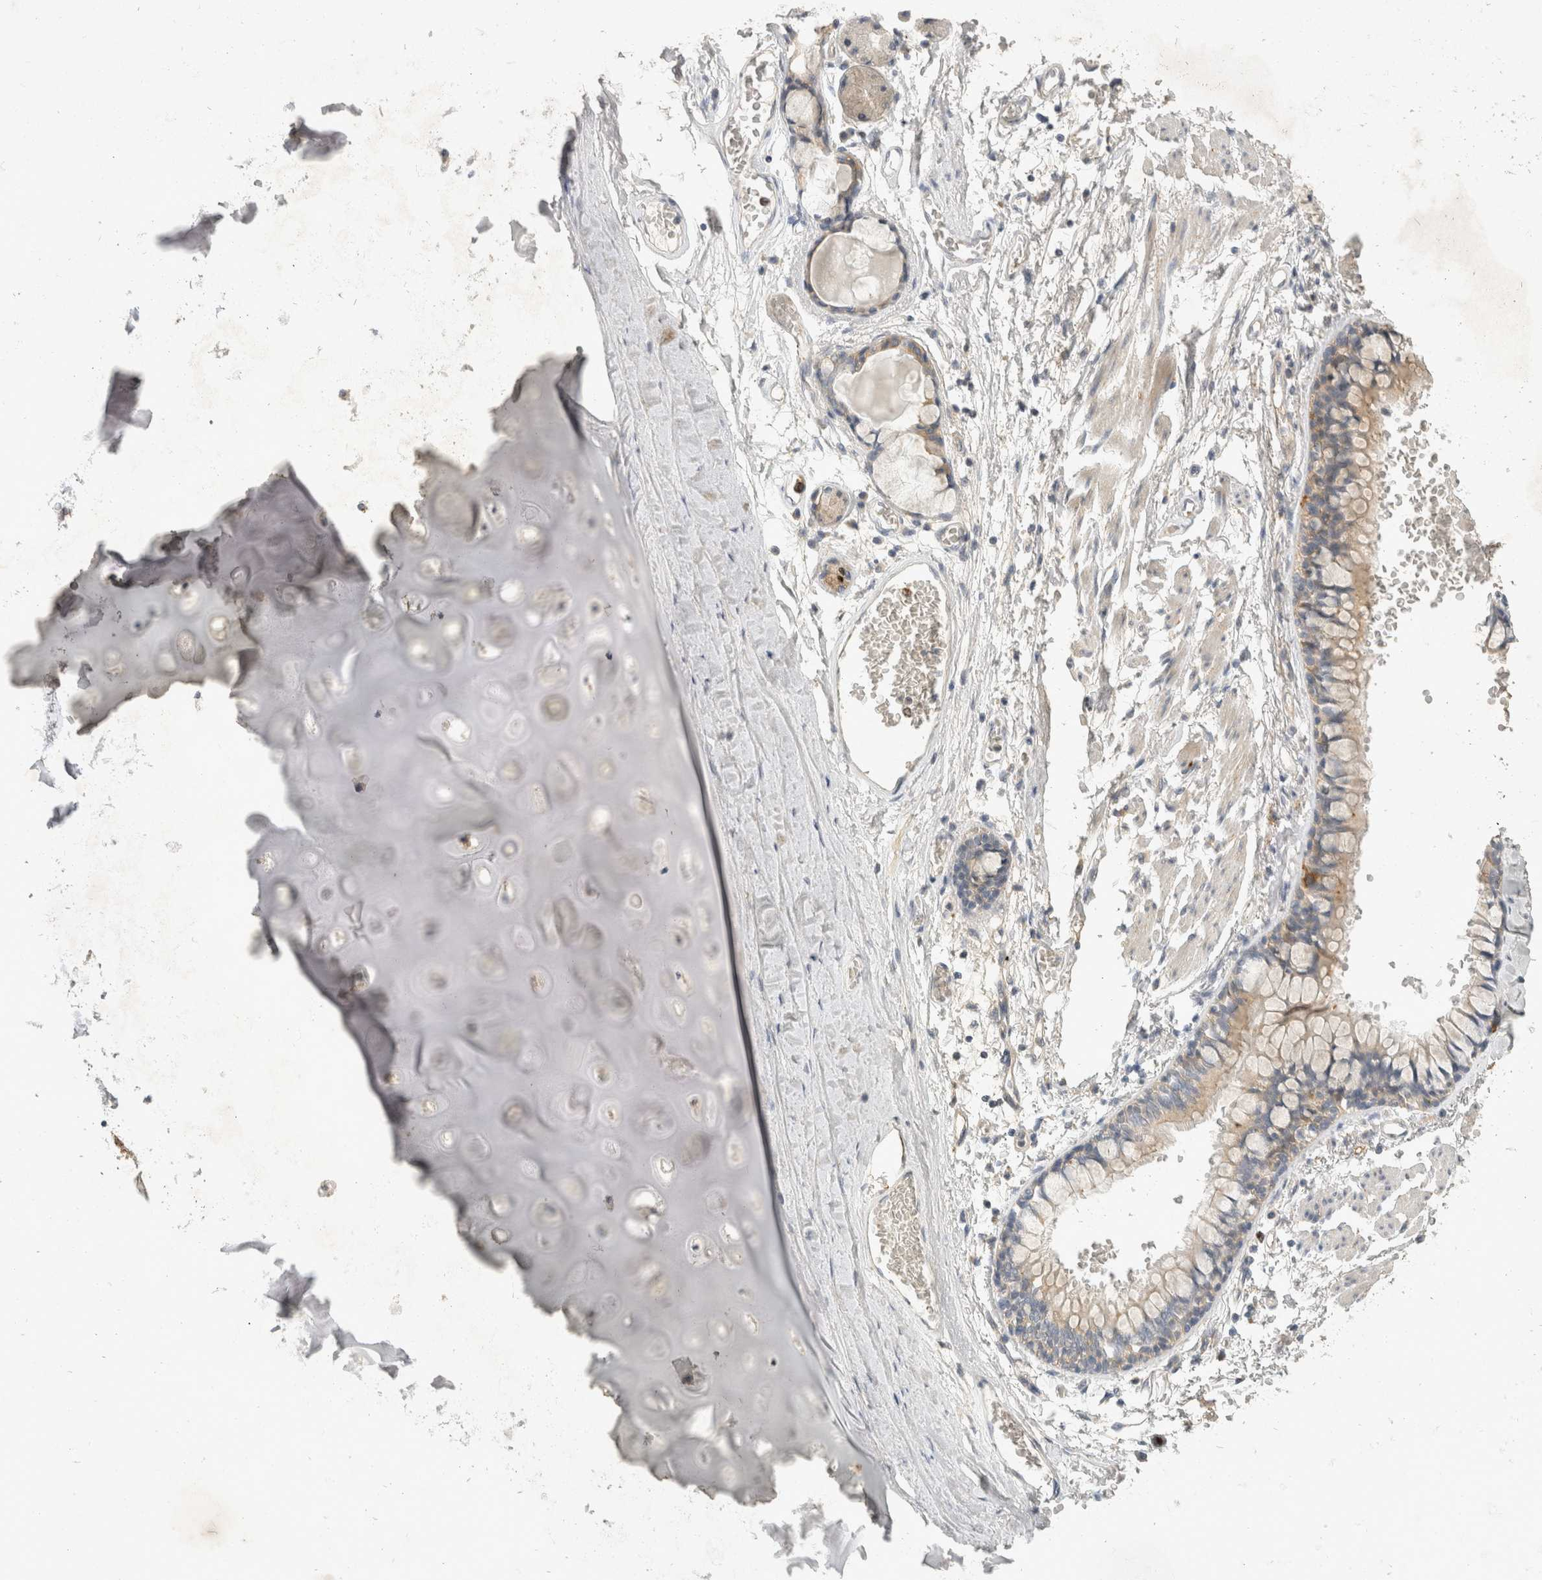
{"staining": {"intensity": "negative", "quantity": "none", "location": "none"}, "tissue": "adipose tissue", "cell_type": "Adipocytes", "image_type": "normal", "snomed": [{"axis": "morphology", "description": "Normal tissue, NOS"}, {"axis": "topography", "description": "Cartilage tissue"}, {"axis": "topography", "description": "Bronchus"}], "caption": "Normal adipose tissue was stained to show a protein in brown. There is no significant expression in adipocytes. (Stains: DAB immunohistochemistry with hematoxylin counter stain, Microscopy: brightfield microscopy at high magnification).", "gene": "TOM1L2", "patient": {"sex": "female", "age": 73}}